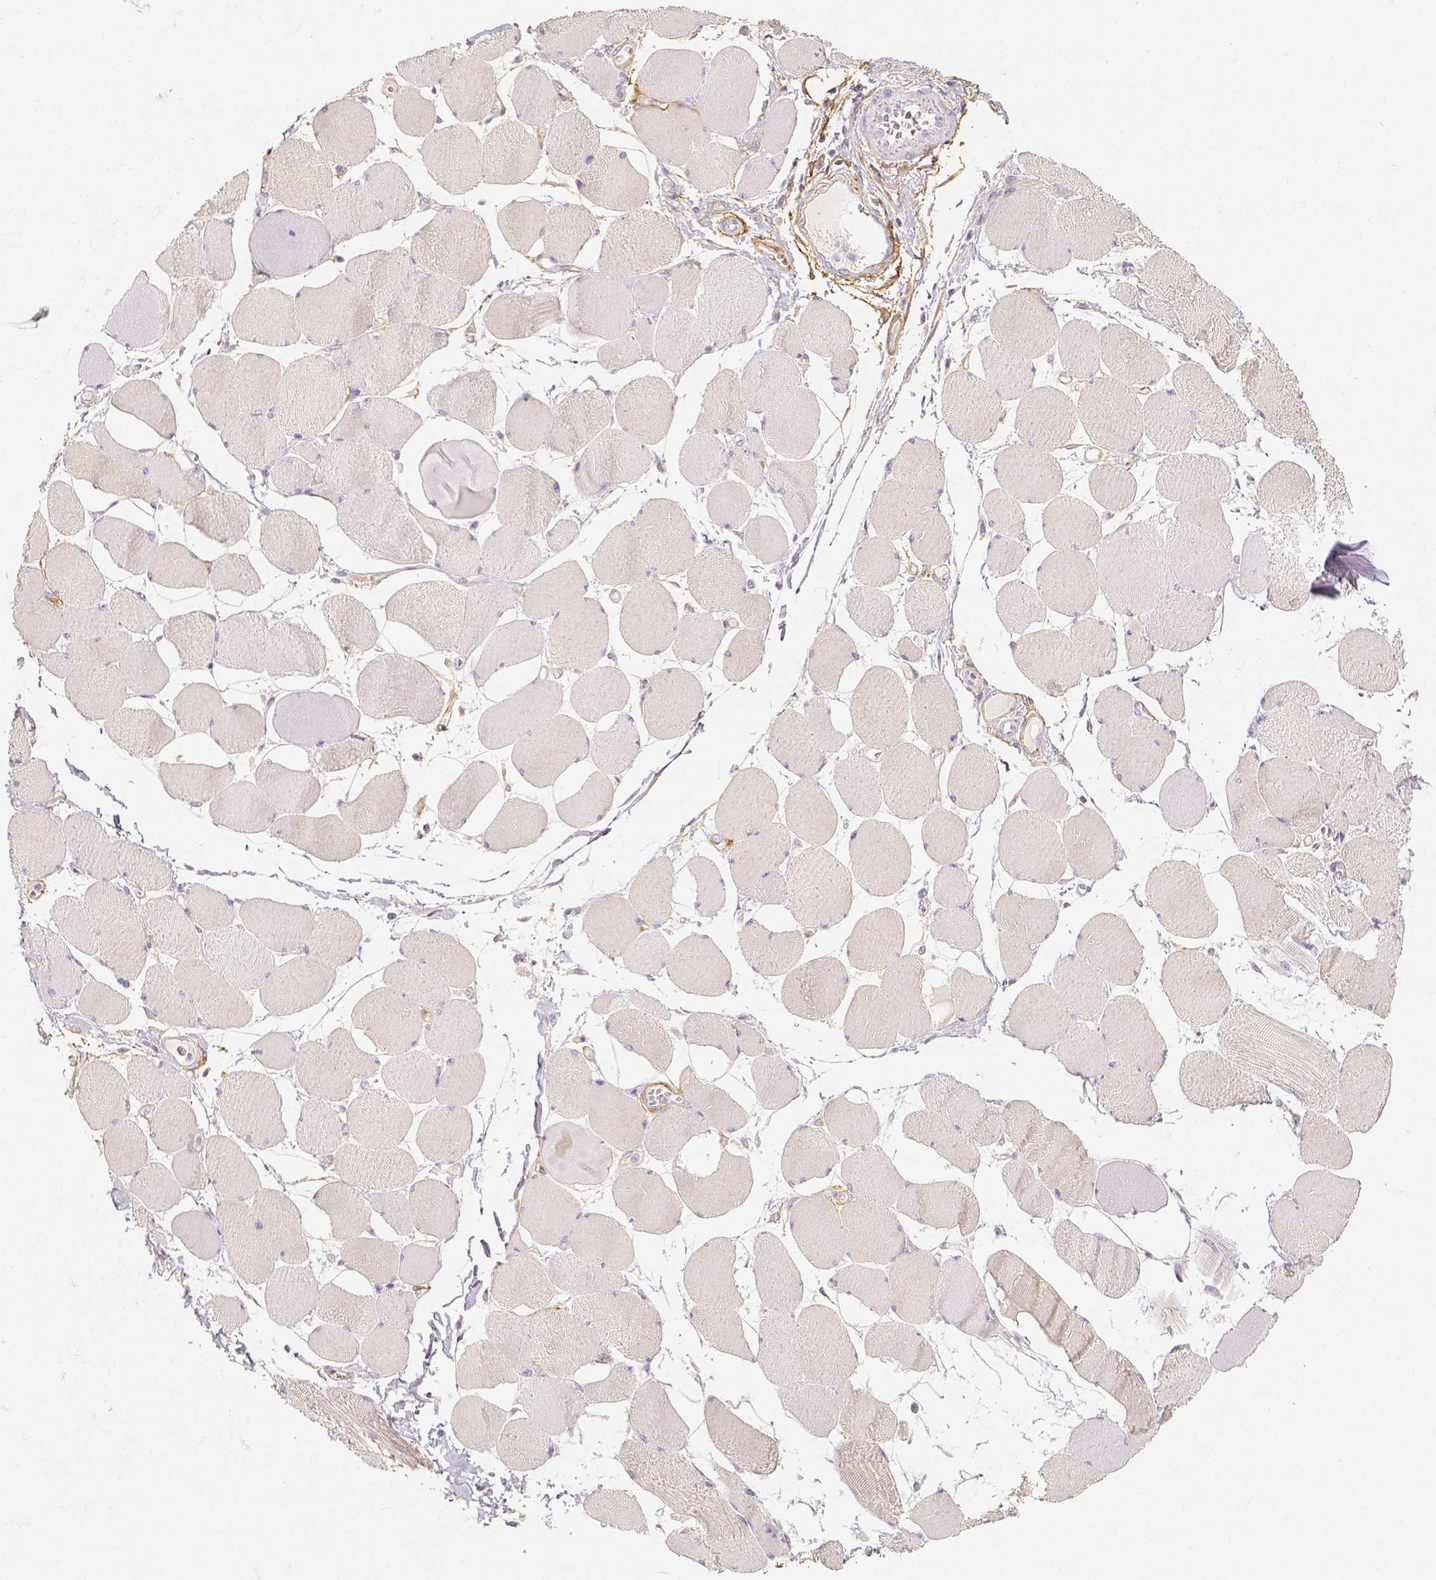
{"staining": {"intensity": "negative", "quantity": "none", "location": "none"}, "tissue": "skeletal muscle", "cell_type": "Myocytes", "image_type": "normal", "snomed": [{"axis": "morphology", "description": "Normal tissue, NOS"}, {"axis": "topography", "description": "Skeletal muscle"}], "caption": "Myocytes are negative for protein expression in unremarkable human skeletal muscle. The staining was performed using DAB (3,3'-diaminobenzidine) to visualize the protein expression in brown, while the nuclei were stained in blue with hematoxylin (Magnification: 20x).", "gene": "THY1", "patient": {"sex": "female", "age": 75}}